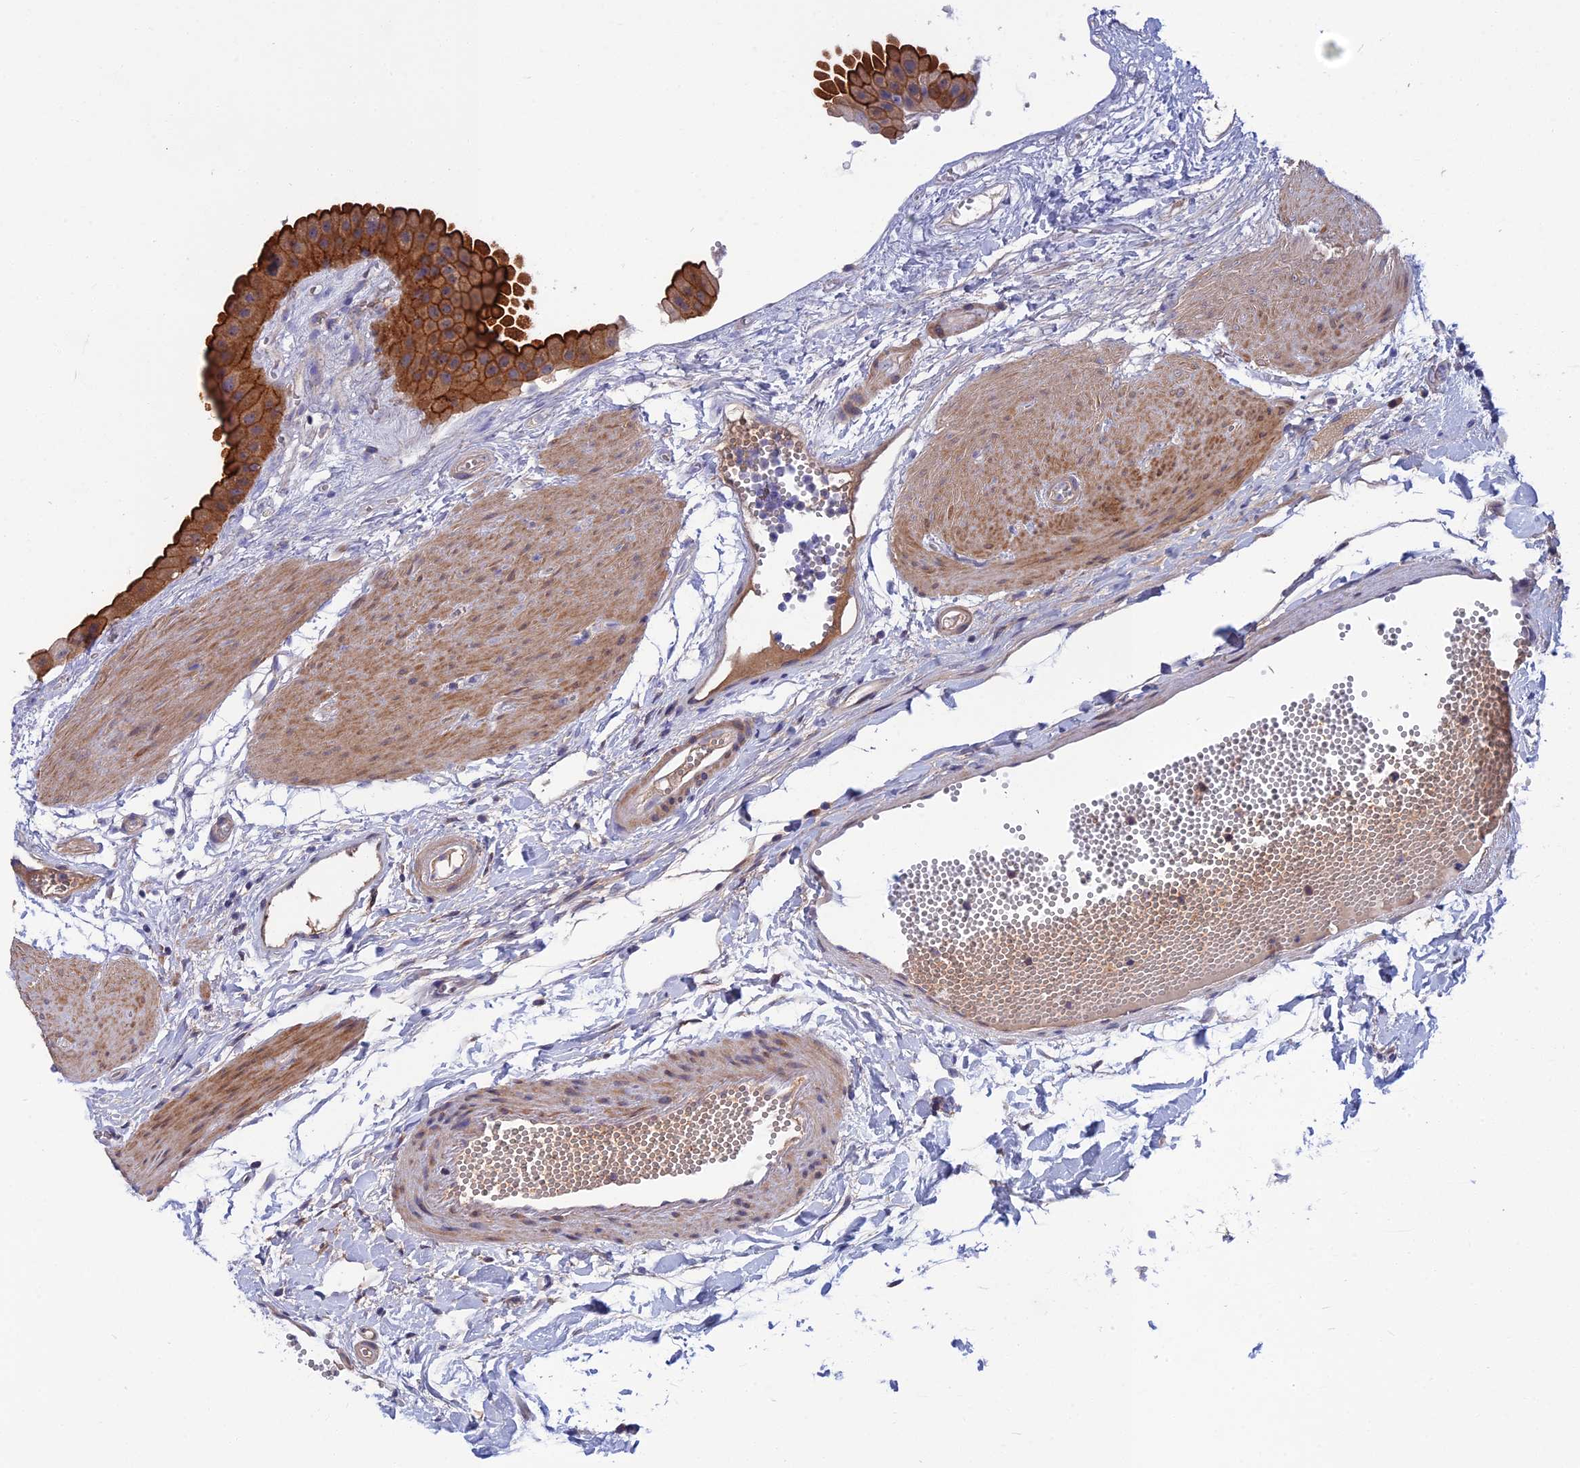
{"staining": {"intensity": "strong", "quantity": ">75%", "location": "cytoplasmic/membranous"}, "tissue": "gallbladder", "cell_type": "Glandular cells", "image_type": "normal", "snomed": [{"axis": "morphology", "description": "Normal tissue, NOS"}, {"axis": "topography", "description": "Gallbladder"}], "caption": "Protein expression analysis of unremarkable human gallbladder reveals strong cytoplasmic/membranous expression in about >75% of glandular cells. Nuclei are stained in blue.", "gene": "CRACD", "patient": {"sex": "female", "age": 64}}